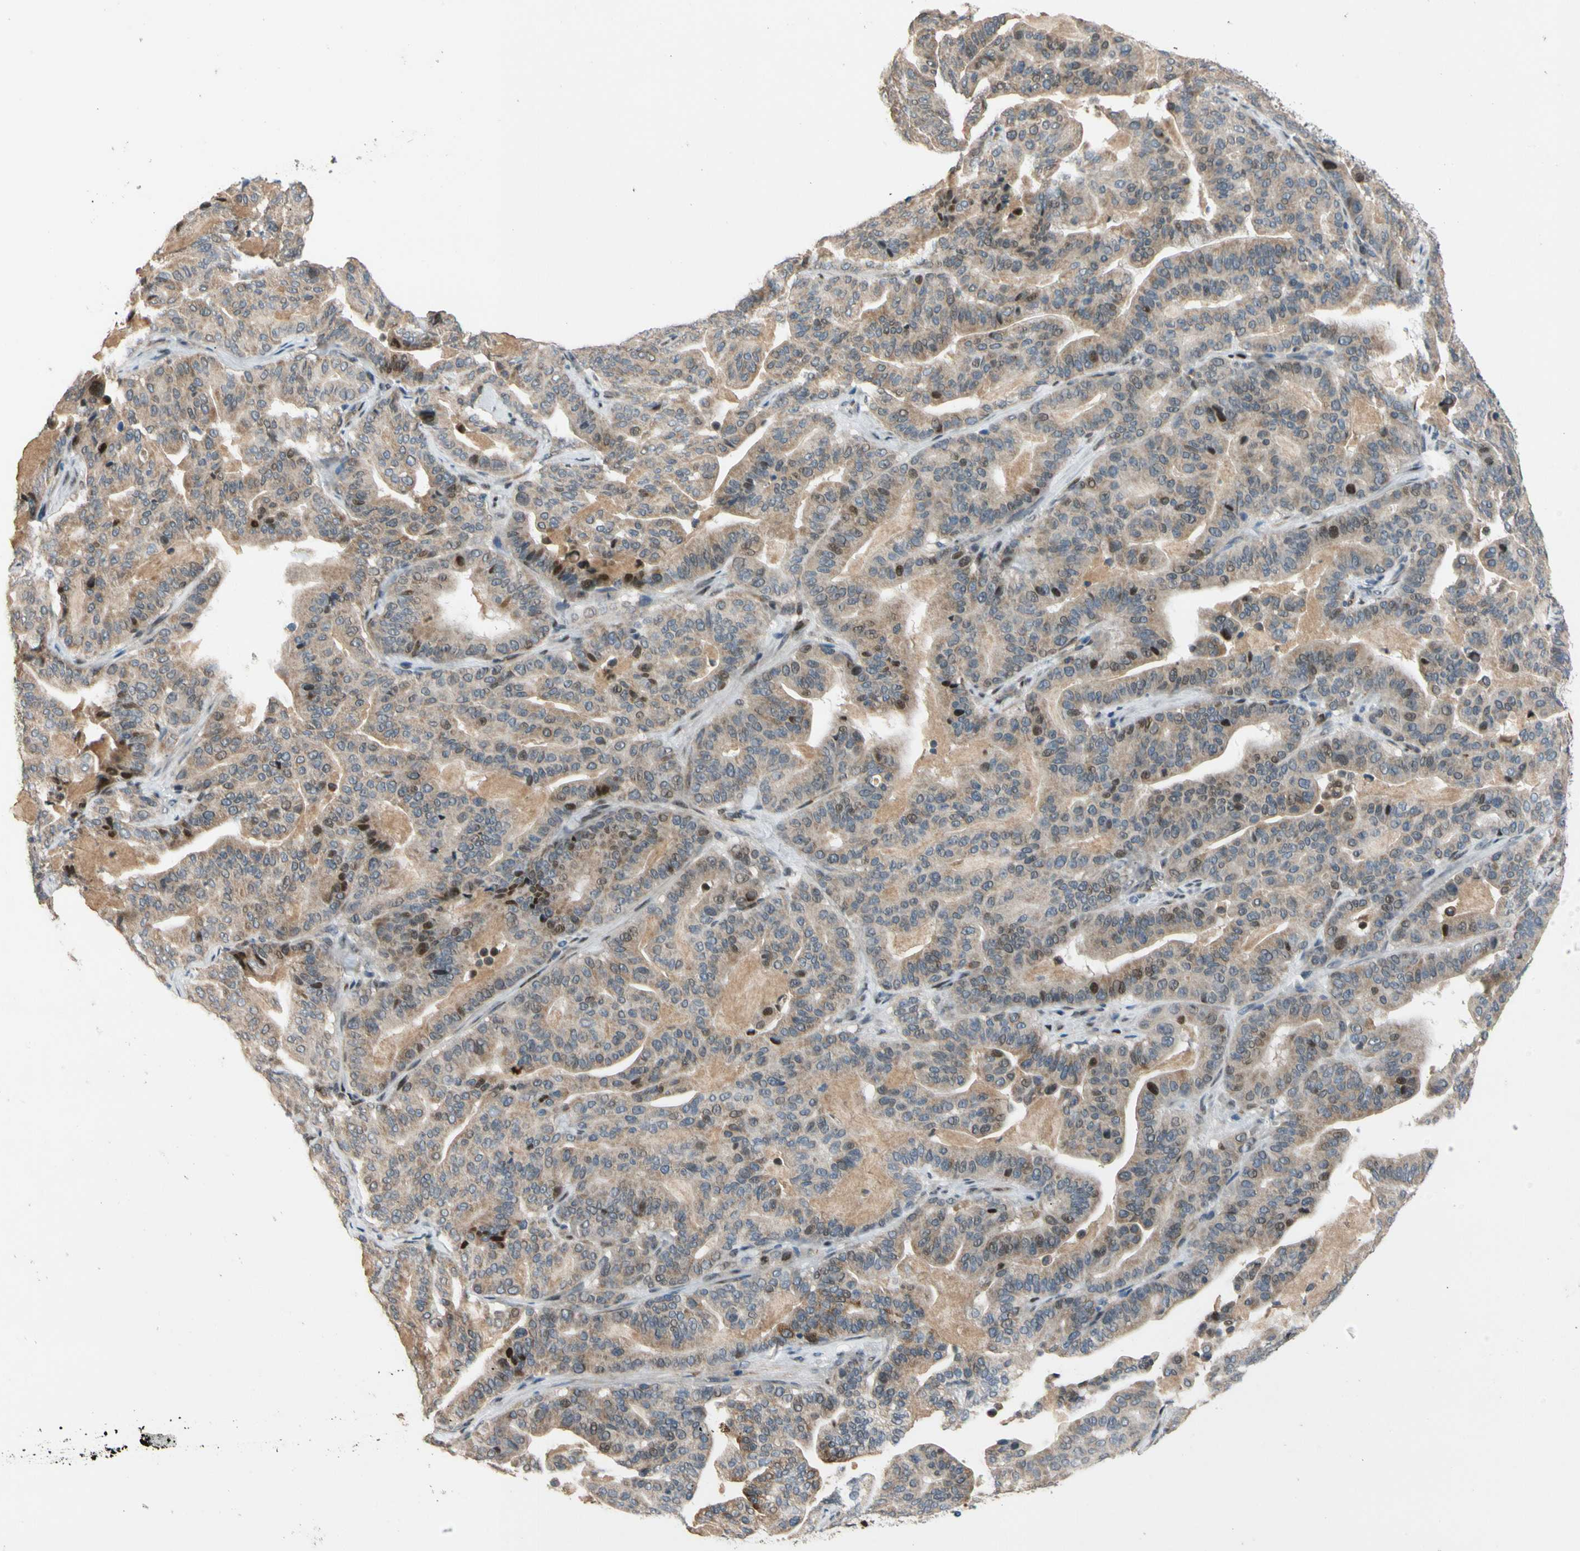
{"staining": {"intensity": "moderate", "quantity": "<25%", "location": "cytoplasmic/membranous,nuclear"}, "tissue": "pancreatic cancer", "cell_type": "Tumor cells", "image_type": "cancer", "snomed": [{"axis": "morphology", "description": "Adenocarcinoma, NOS"}, {"axis": "topography", "description": "Pancreas"}], "caption": "DAB (3,3'-diaminobenzidine) immunohistochemical staining of human pancreatic adenocarcinoma displays moderate cytoplasmic/membranous and nuclear protein staining in about <25% of tumor cells.", "gene": "ZNF184", "patient": {"sex": "male", "age": 63}}